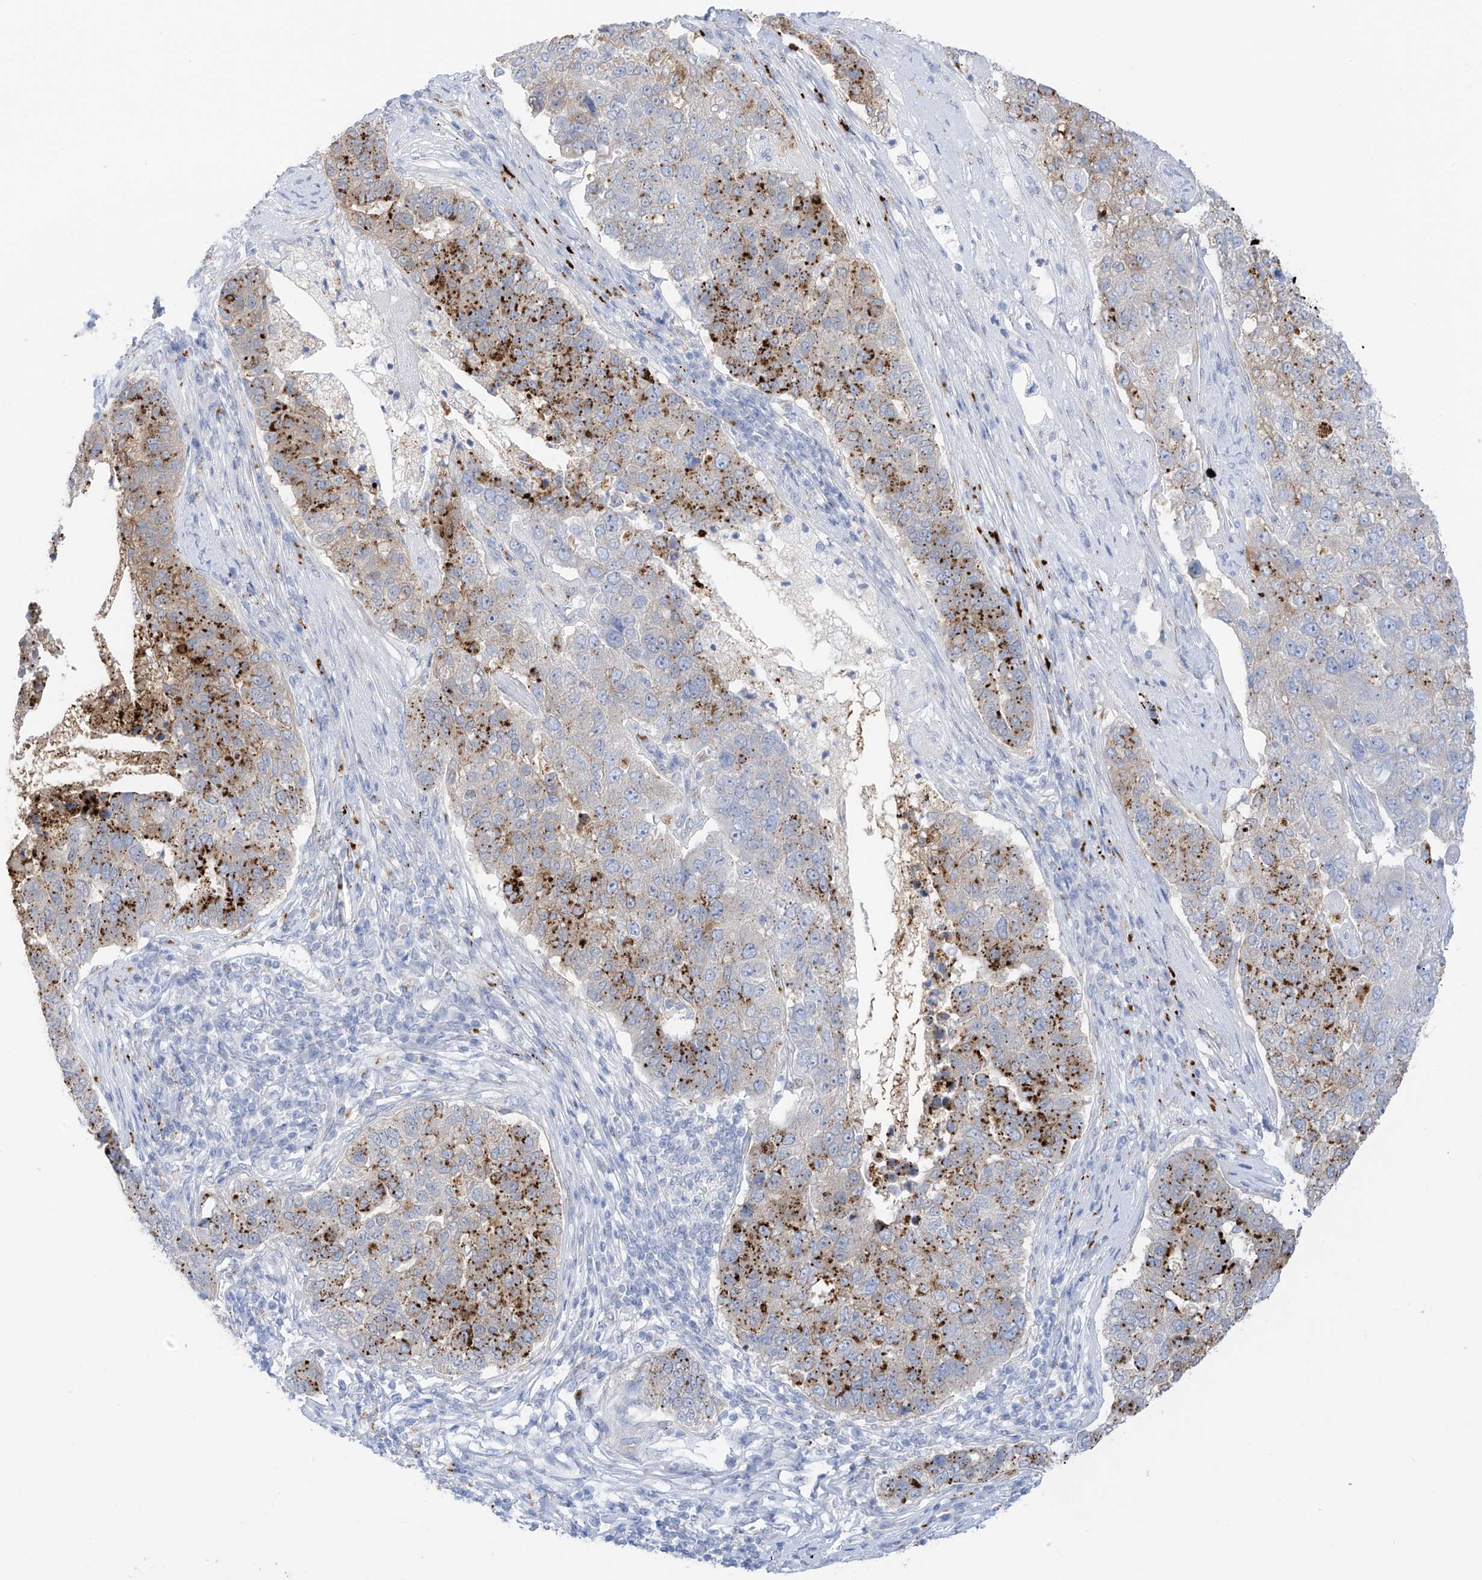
{"staining": {"intensity": "moderate", "quantity": "25%-75%", "location": "cytoplasmic/membranous"}, "tissue": "pancreatic cancer", "cell_type": "Tumor cells", "image_type": "cancer", "snomed": [{"axis": "morphology", "description": "Adenocarcinoma, NOS"}, {"axis": "topography", "description": "Pancreas"}], "caption": "This photomicrograph displays IHC staining of pancreatic cancer, with medium moderate cytoplasmic/membranous staining in approximately 25%-75% of tumor cells.", "gene": "PSPH", "patient": {"sex": "female", "age": 61}}